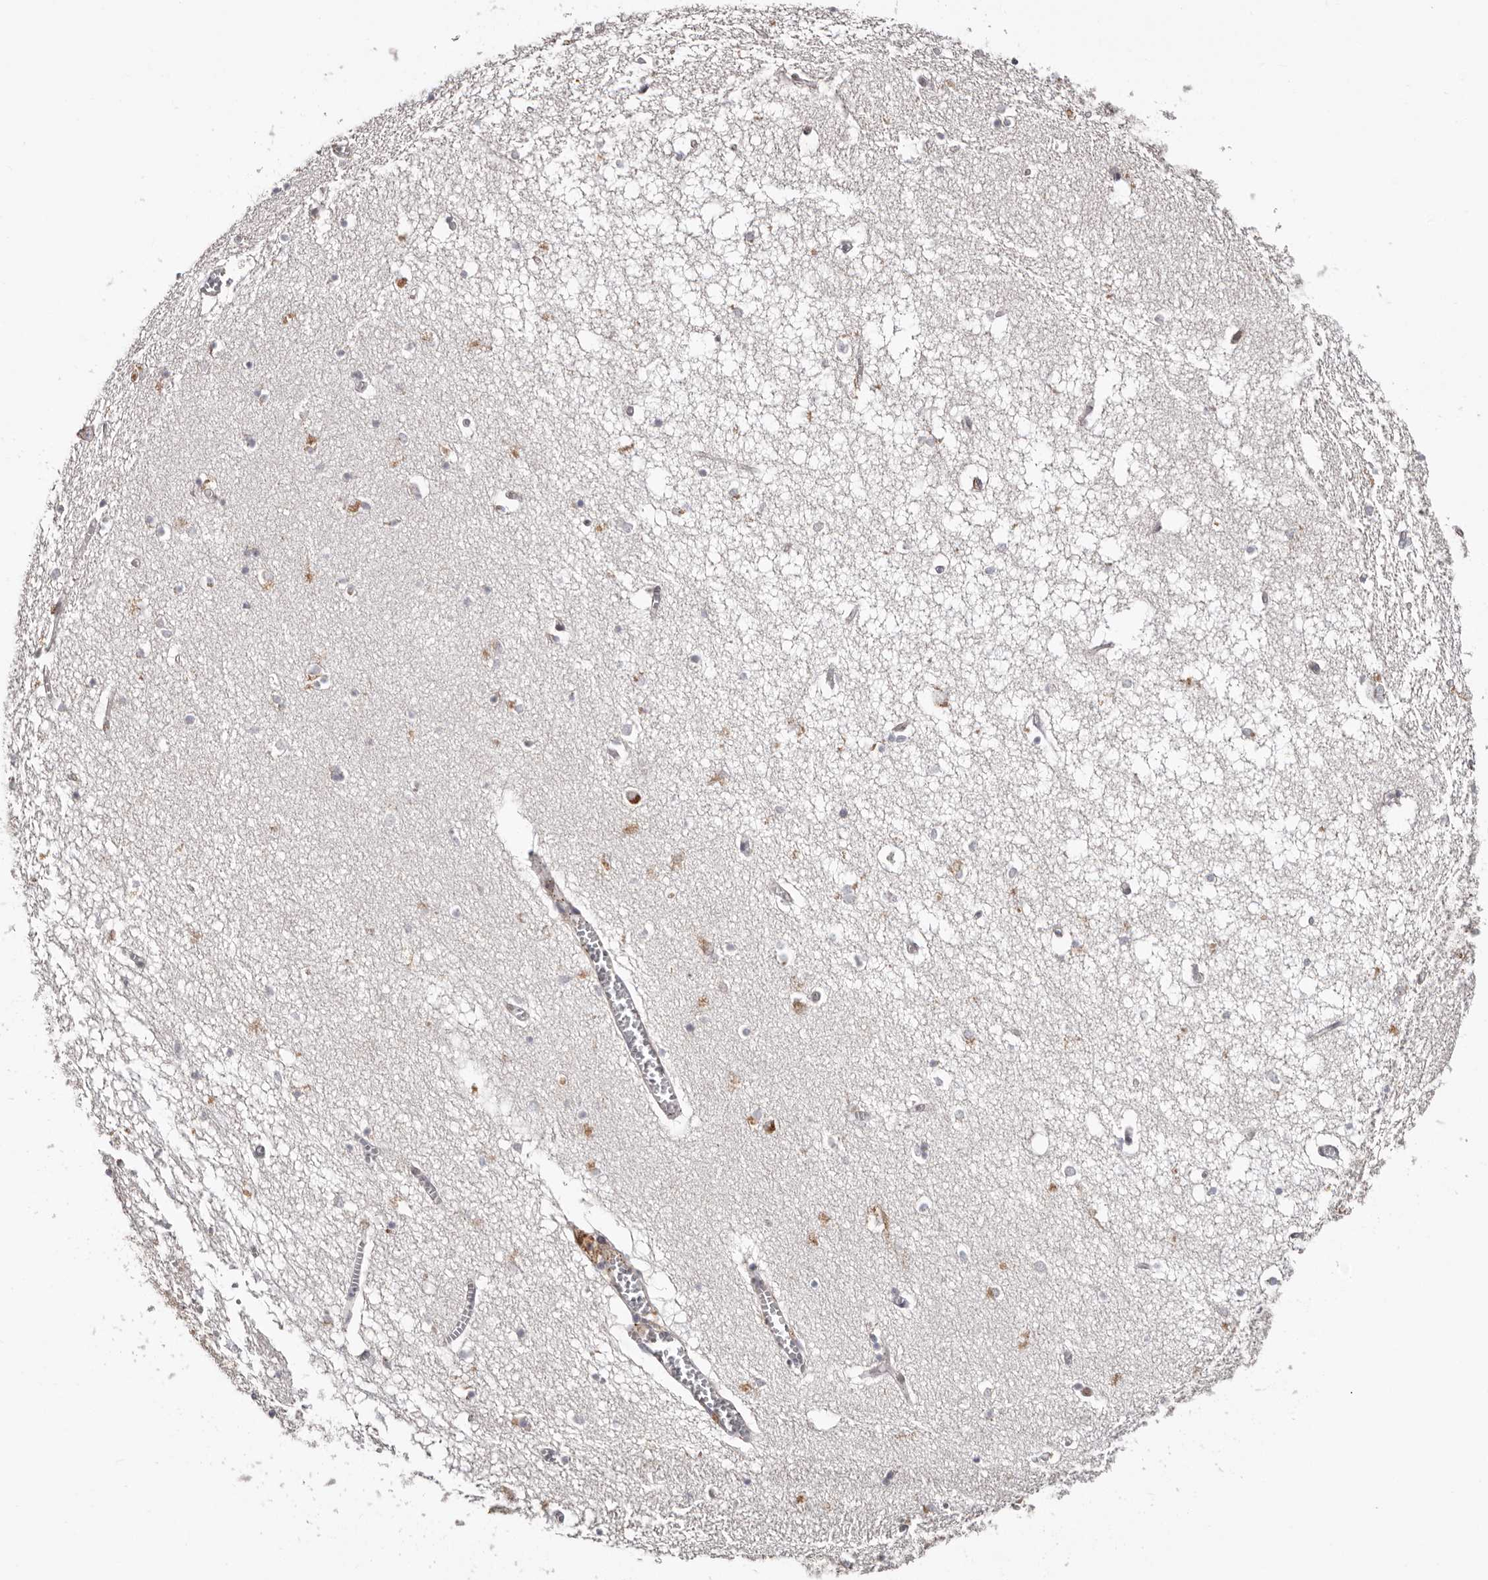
{"staining": {"intensity": "negative", "quantity": "none", "location": "none"}, "tissue": "hippocampus", "cell_type": "Glial cells", "image_type": "normal", "snomed": [{"axis": "morphology", "description": "Normal tissue, NOS"}, {"axis": "topography", "description": "Hippocampus"}], "caption": "IHC histopathology image of unremarkable hippocampus: human hippocampus stained with DAB displays no significant protein staining in glial cells.", "gene": "SMAD7", "patient": {"sex": "male", "age": 70}}